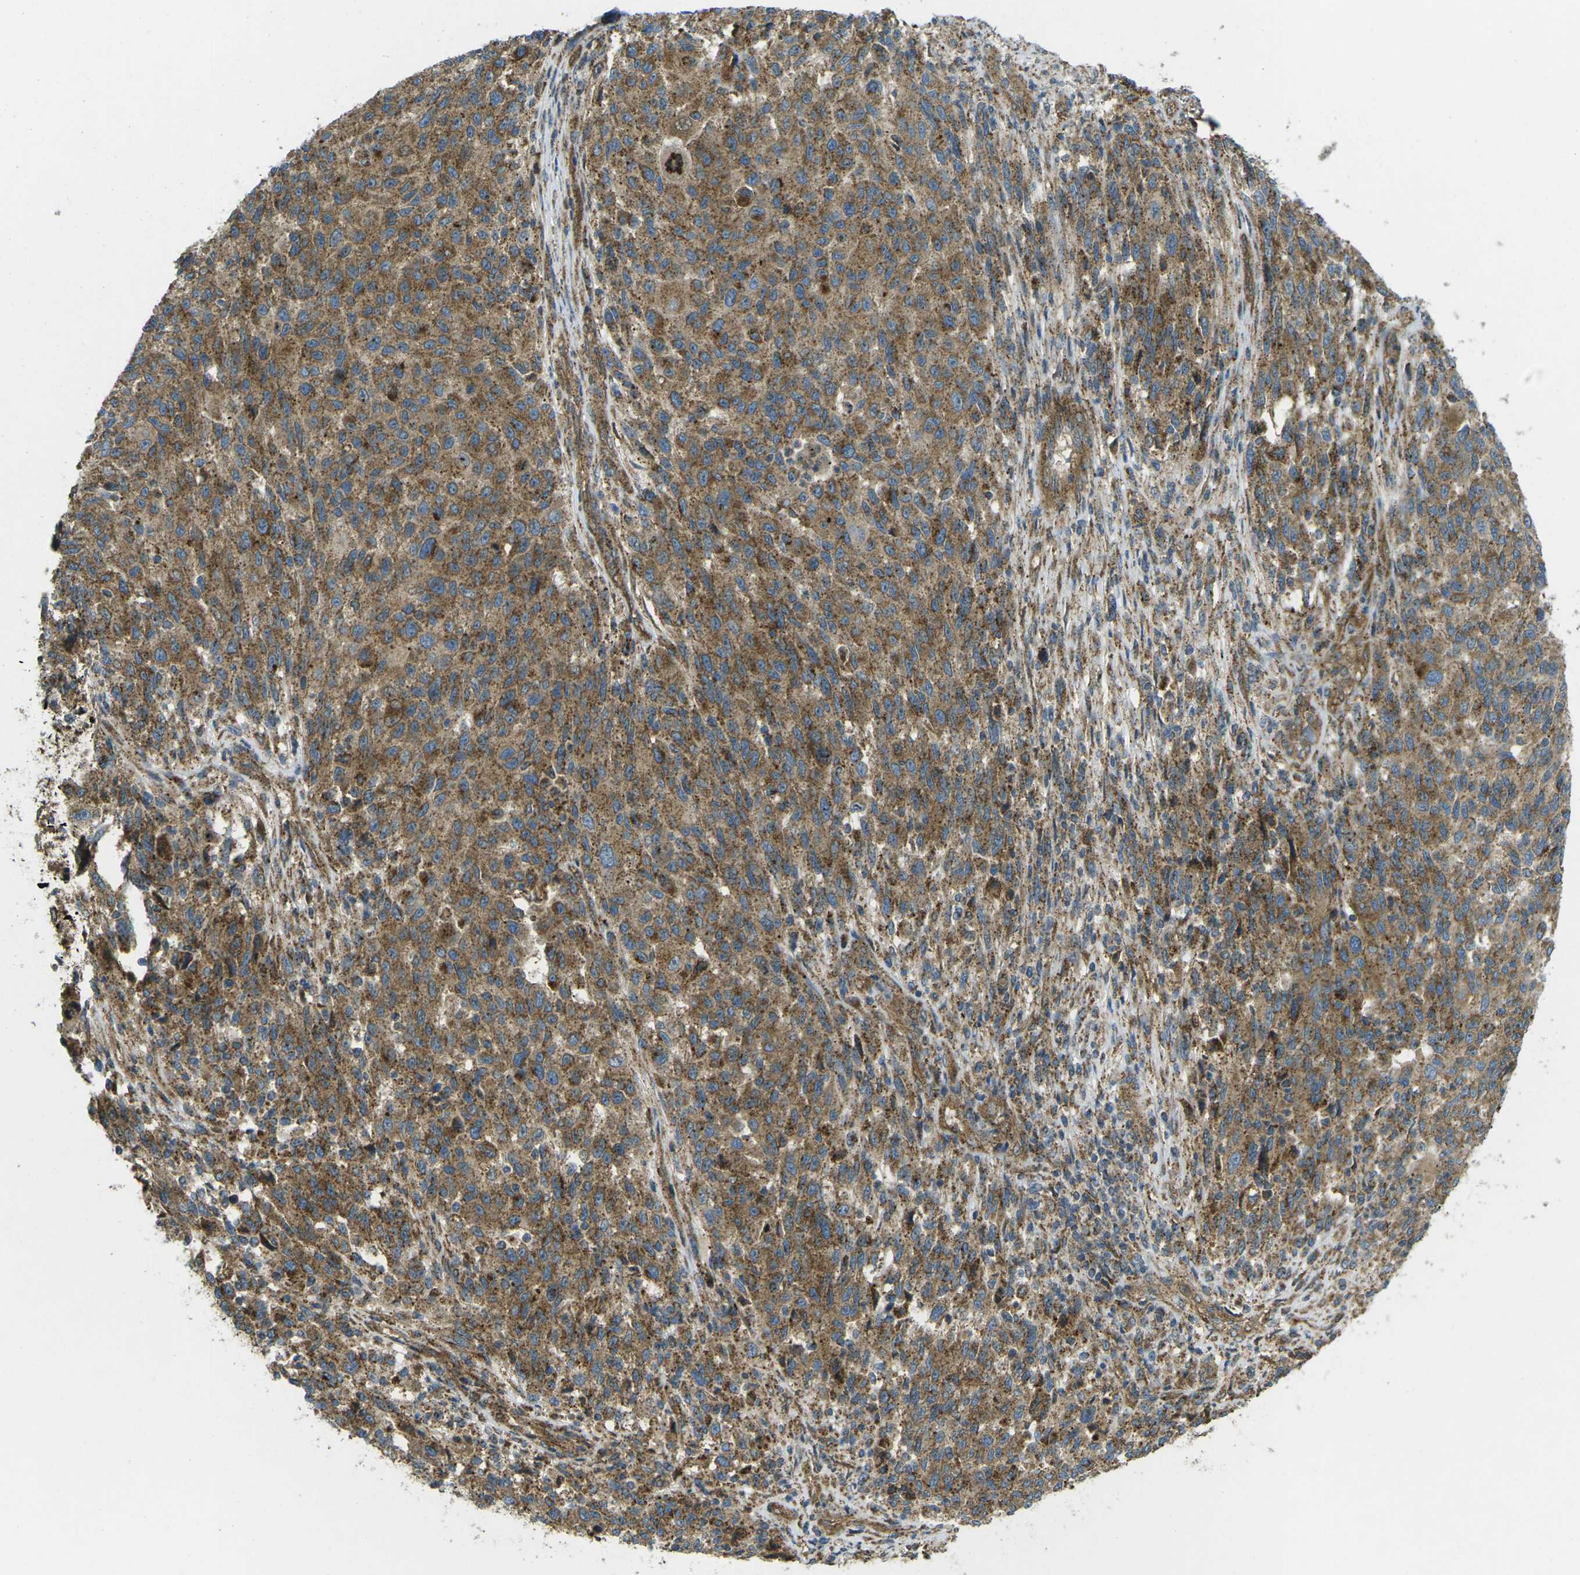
{"staining": {"intensity": "moderate", "quantity": ">75%", "location": "cytoplasmic/membranous"}, "tissue": "melanoma", "cell_type": "Tumor cells", "image_type": "cancer", "snomed": [{"axis": "morphology", "description": "Malignant melanoma, Metastatic site"}, {"axis": "topography", "description": "Lymph node"}], "caption": "Melanoma stained with DAB (3,3'-diaminobenzidine) immunohistochemistry displays medium levels of moderate cytoplasmic/membranous staining in approximately >75% of tumor cells.", "gene": "CHMP3", "patient": {"sex": "male", "age": 61}}